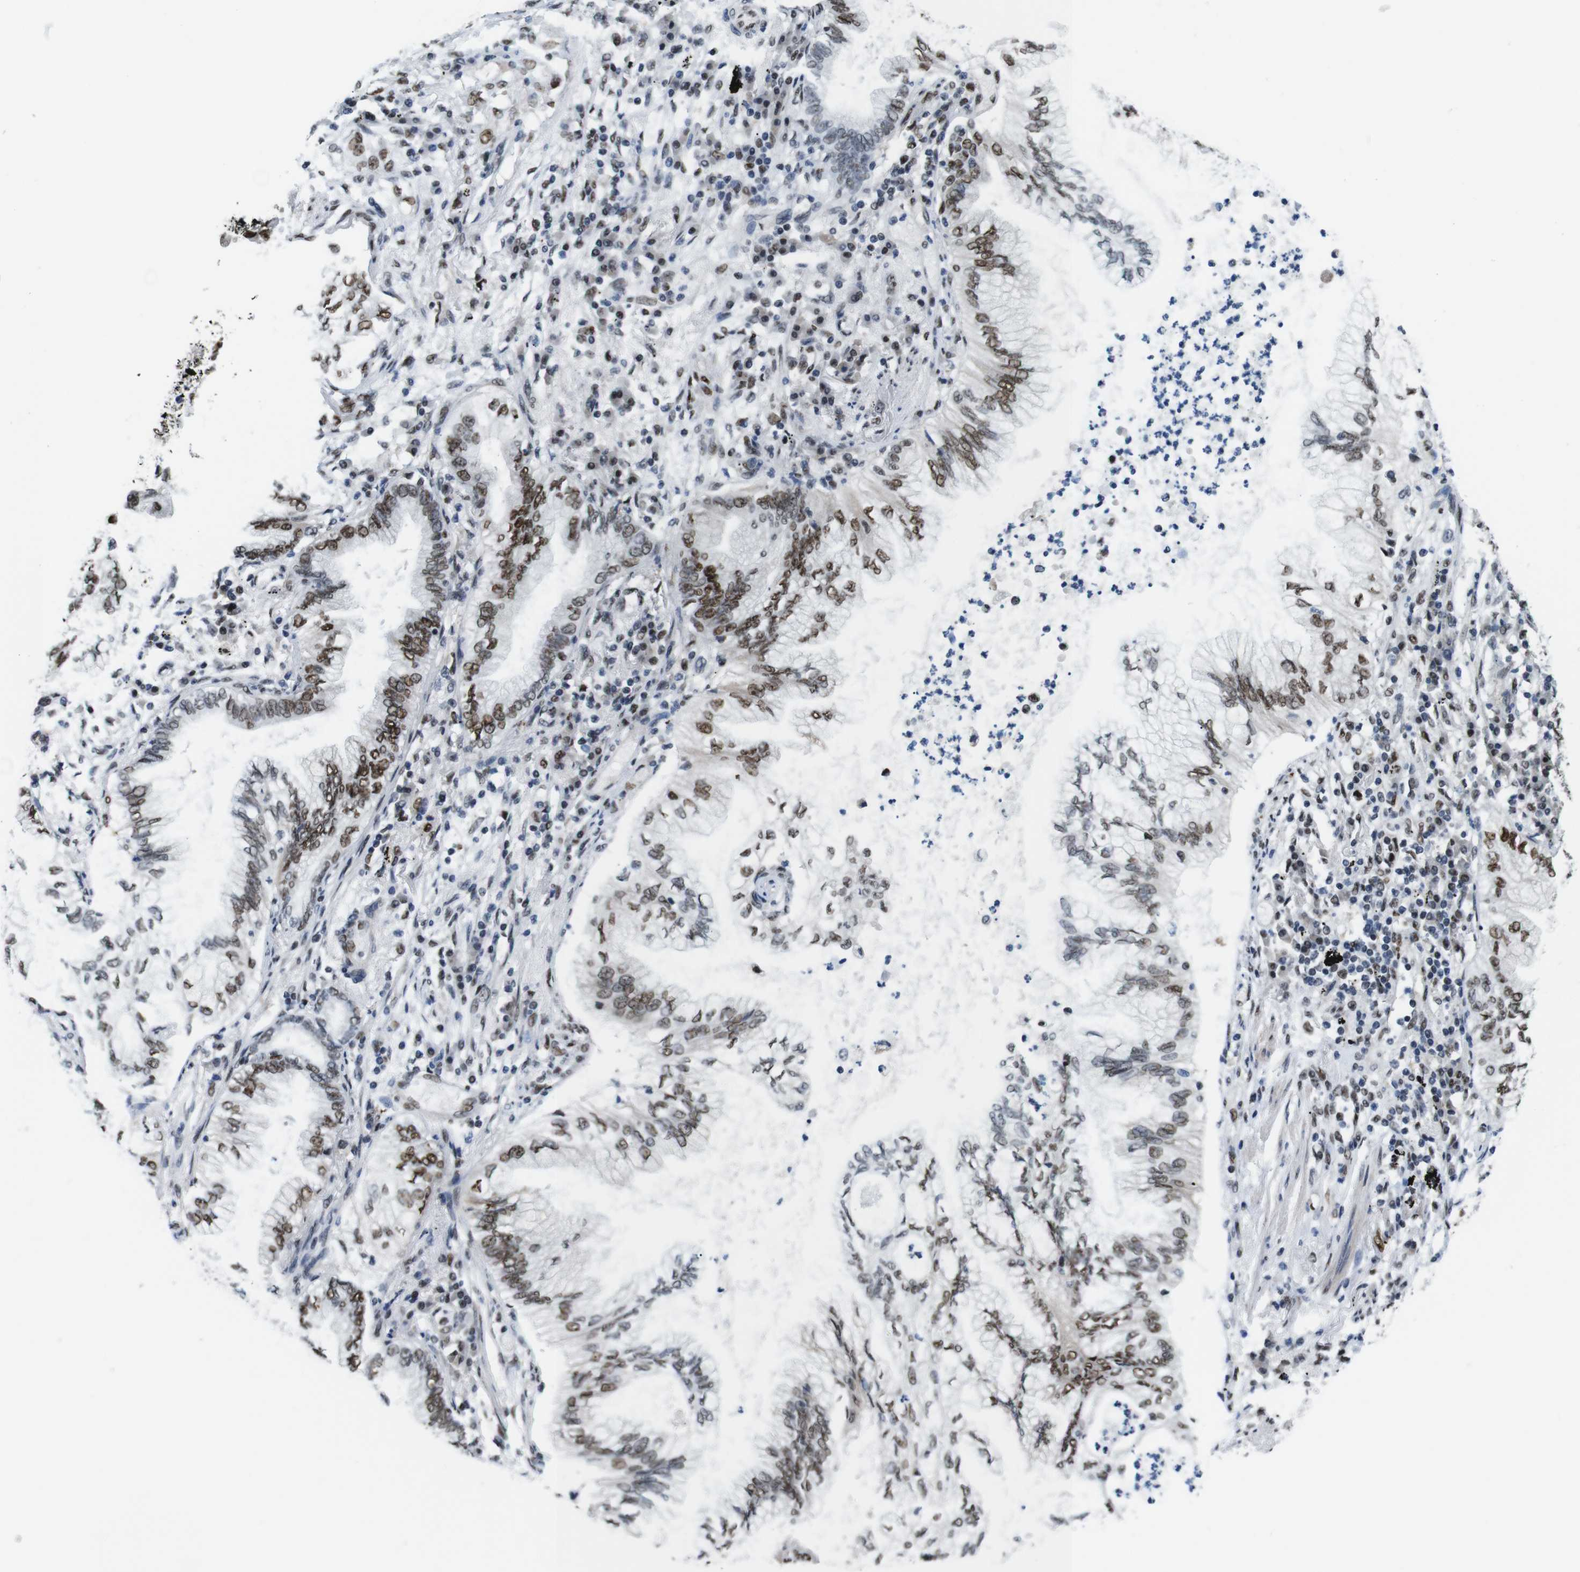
{"staining": {"intensity": "moderate", "quantity": "25%-75%", "location": "nuclear"}, "tissue": "lung cancer", "cell_type": "Tumor cells", "image_type": "cancer", "snomed": [{"axis": "morphology", "description": "Normal tissue, NOS"}, {"axis": "morphology", "description": "Adenocarcinoma, NOS"}, {"axis": "topography", "description": "Bronchus"}, {"axis": "topography", "description": "Lung"}], "caption": "Protein staining of lung adenocarcinoma tissue displays moderate nuclear positivity in approximately 25%-75% of tumor cells.", "gene": "PSME3", "patient": {"sex": "female", "age": 70}}